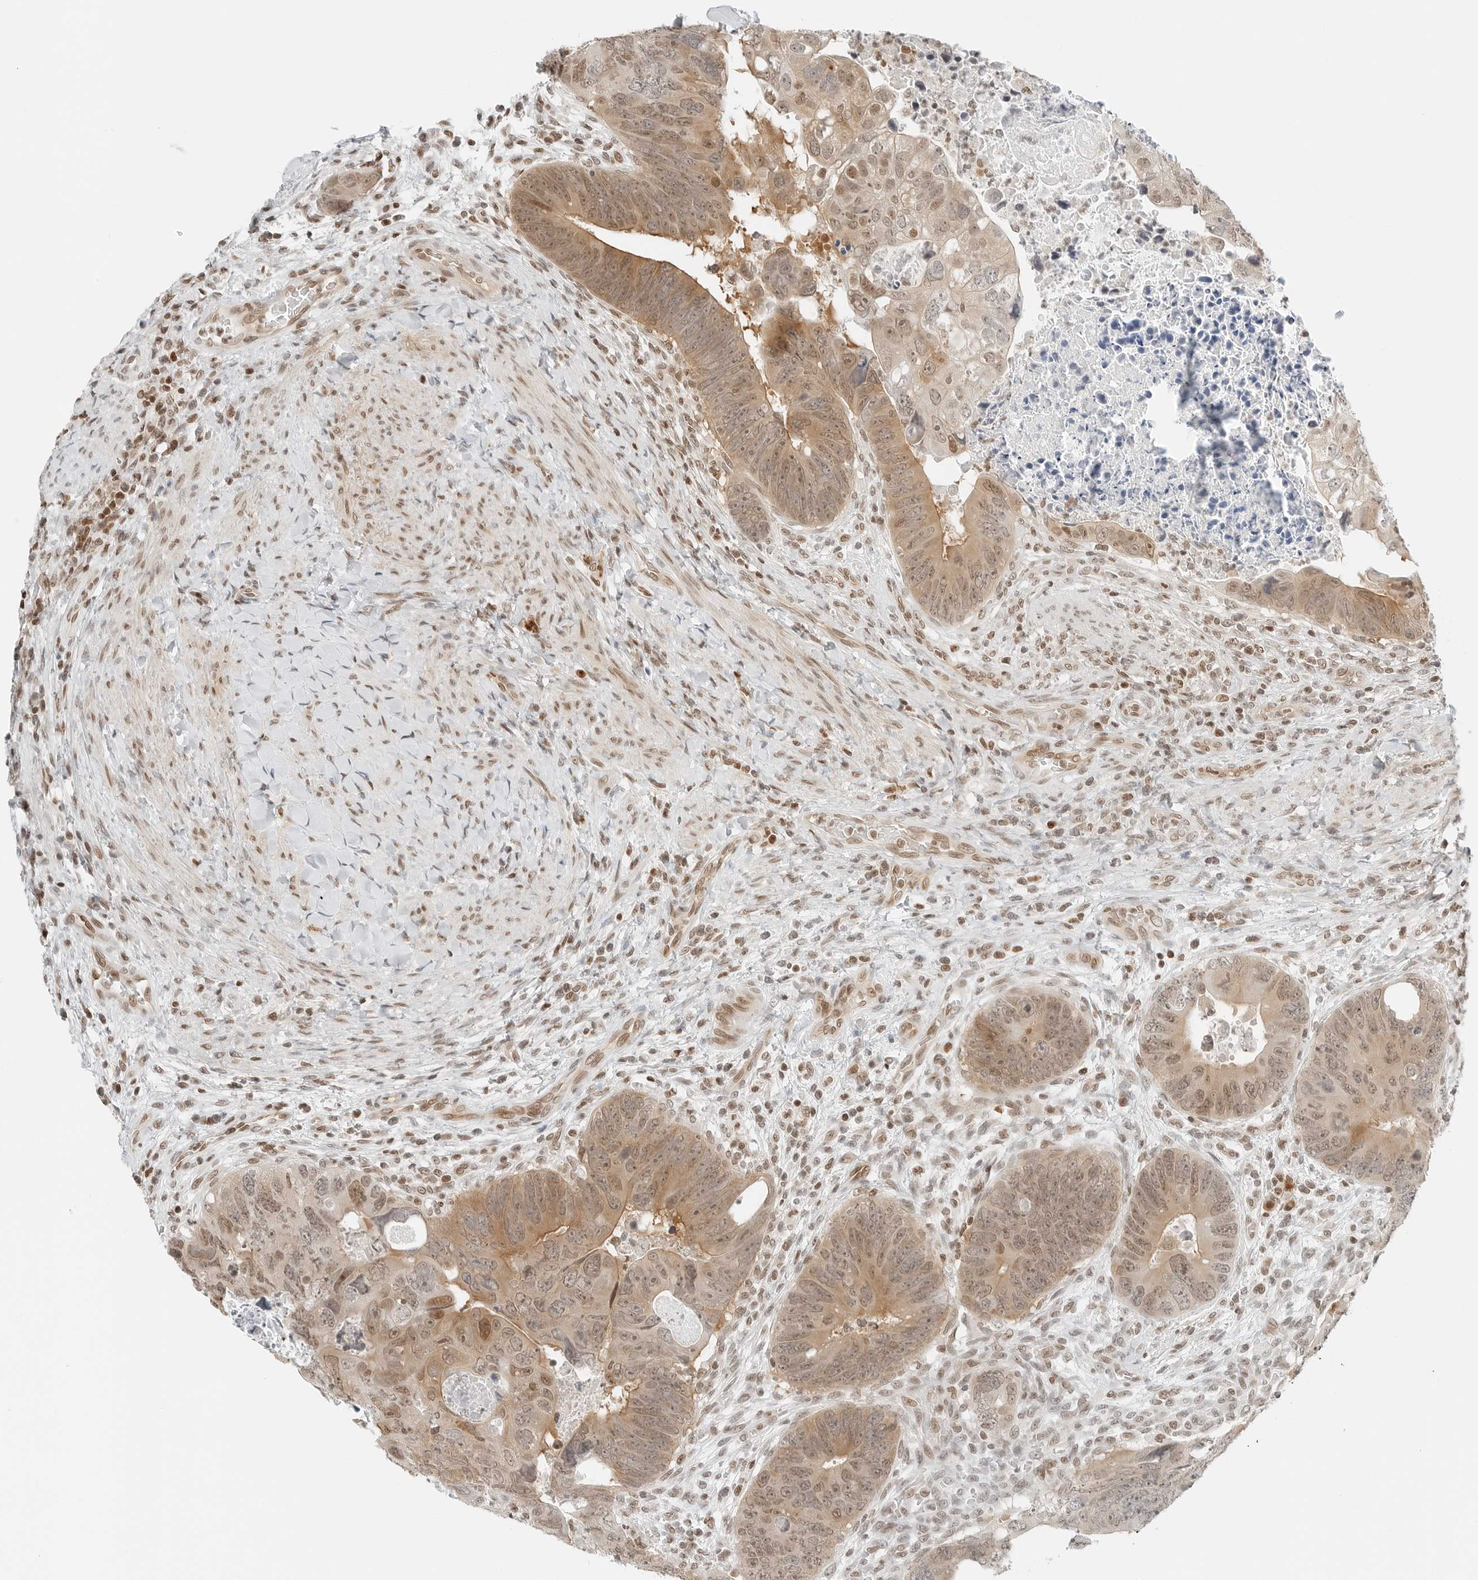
{"staining": {"intensity": "moderate", "quantity": ">75%", "location": "cytoplasmic/membranous,nuclear"}, "tissue": "colorectal cancer", "cell_type": "Tumor cells", "image_type": "cancer", "snomed": [{"axis": "morphology", "description": "Adenocarcinoma, NOS"}, {"axis": "topography", "description": "Rectum"}], "caption": "Human colorectal adenocarcinoma stained with a protein marker reveals moderate staining in tumor cells.", "gene": "CRTC2", "patient": {"sex": "male", "age": 59}}